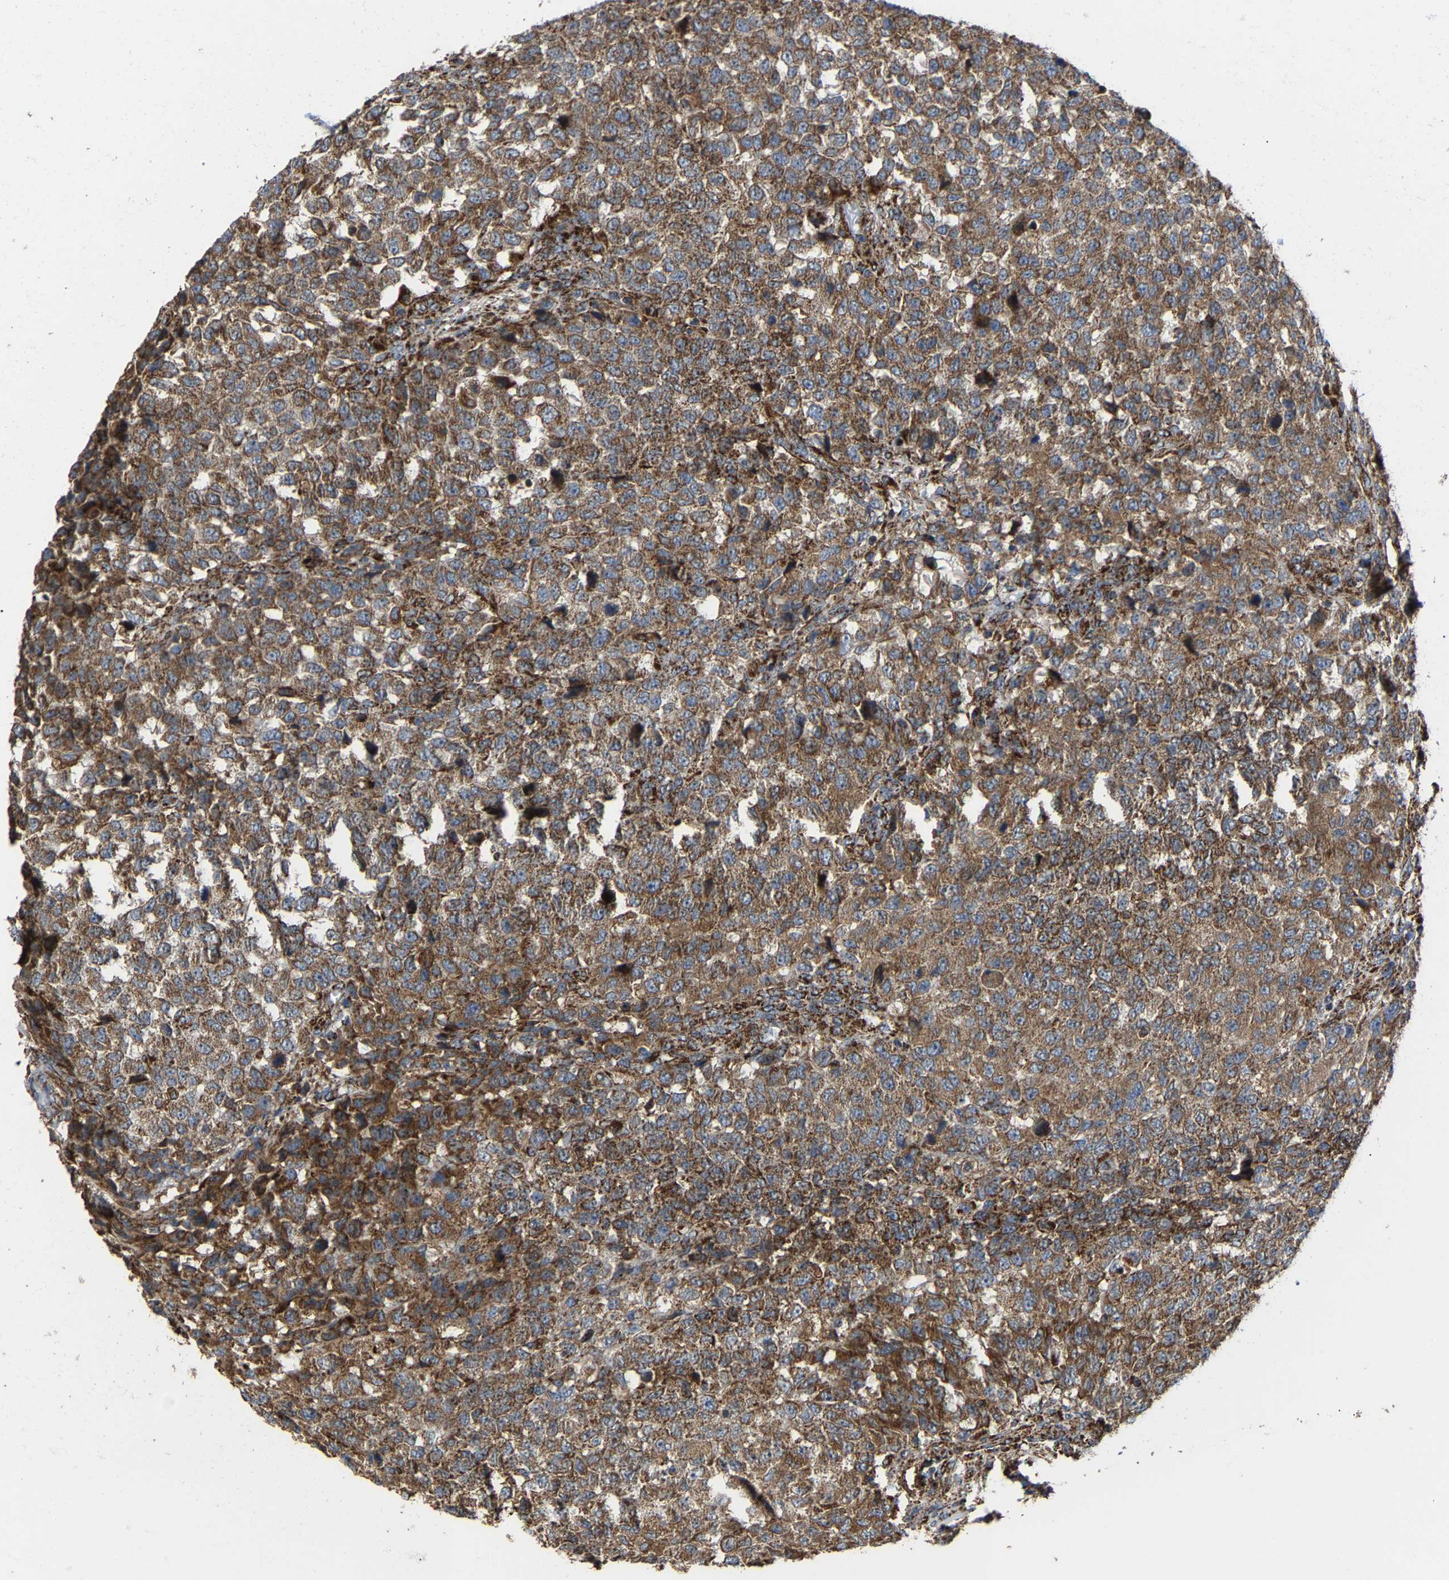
{"staining": {"intensity": "moderate", "quantity": ">75%", "location": "cytoplasmic/membranous"}, "tissue": "testis cancer", "cell_type": "Tumor cells", "image_type": "cancer", "snomed": [{"axis": "morphology", "description": "Seminoma, NOS"}, {"axis": "topography", "description": "Testis"}], "caption": "Immunohistochemistry (IHC) of human testis cancer reveals medium levels of moderate cytoplasmic/membranous positivity in approximately >75% of tumor cells.", "gene": "NDUFV3", "patient": {"sex": "male", "age": 59}}